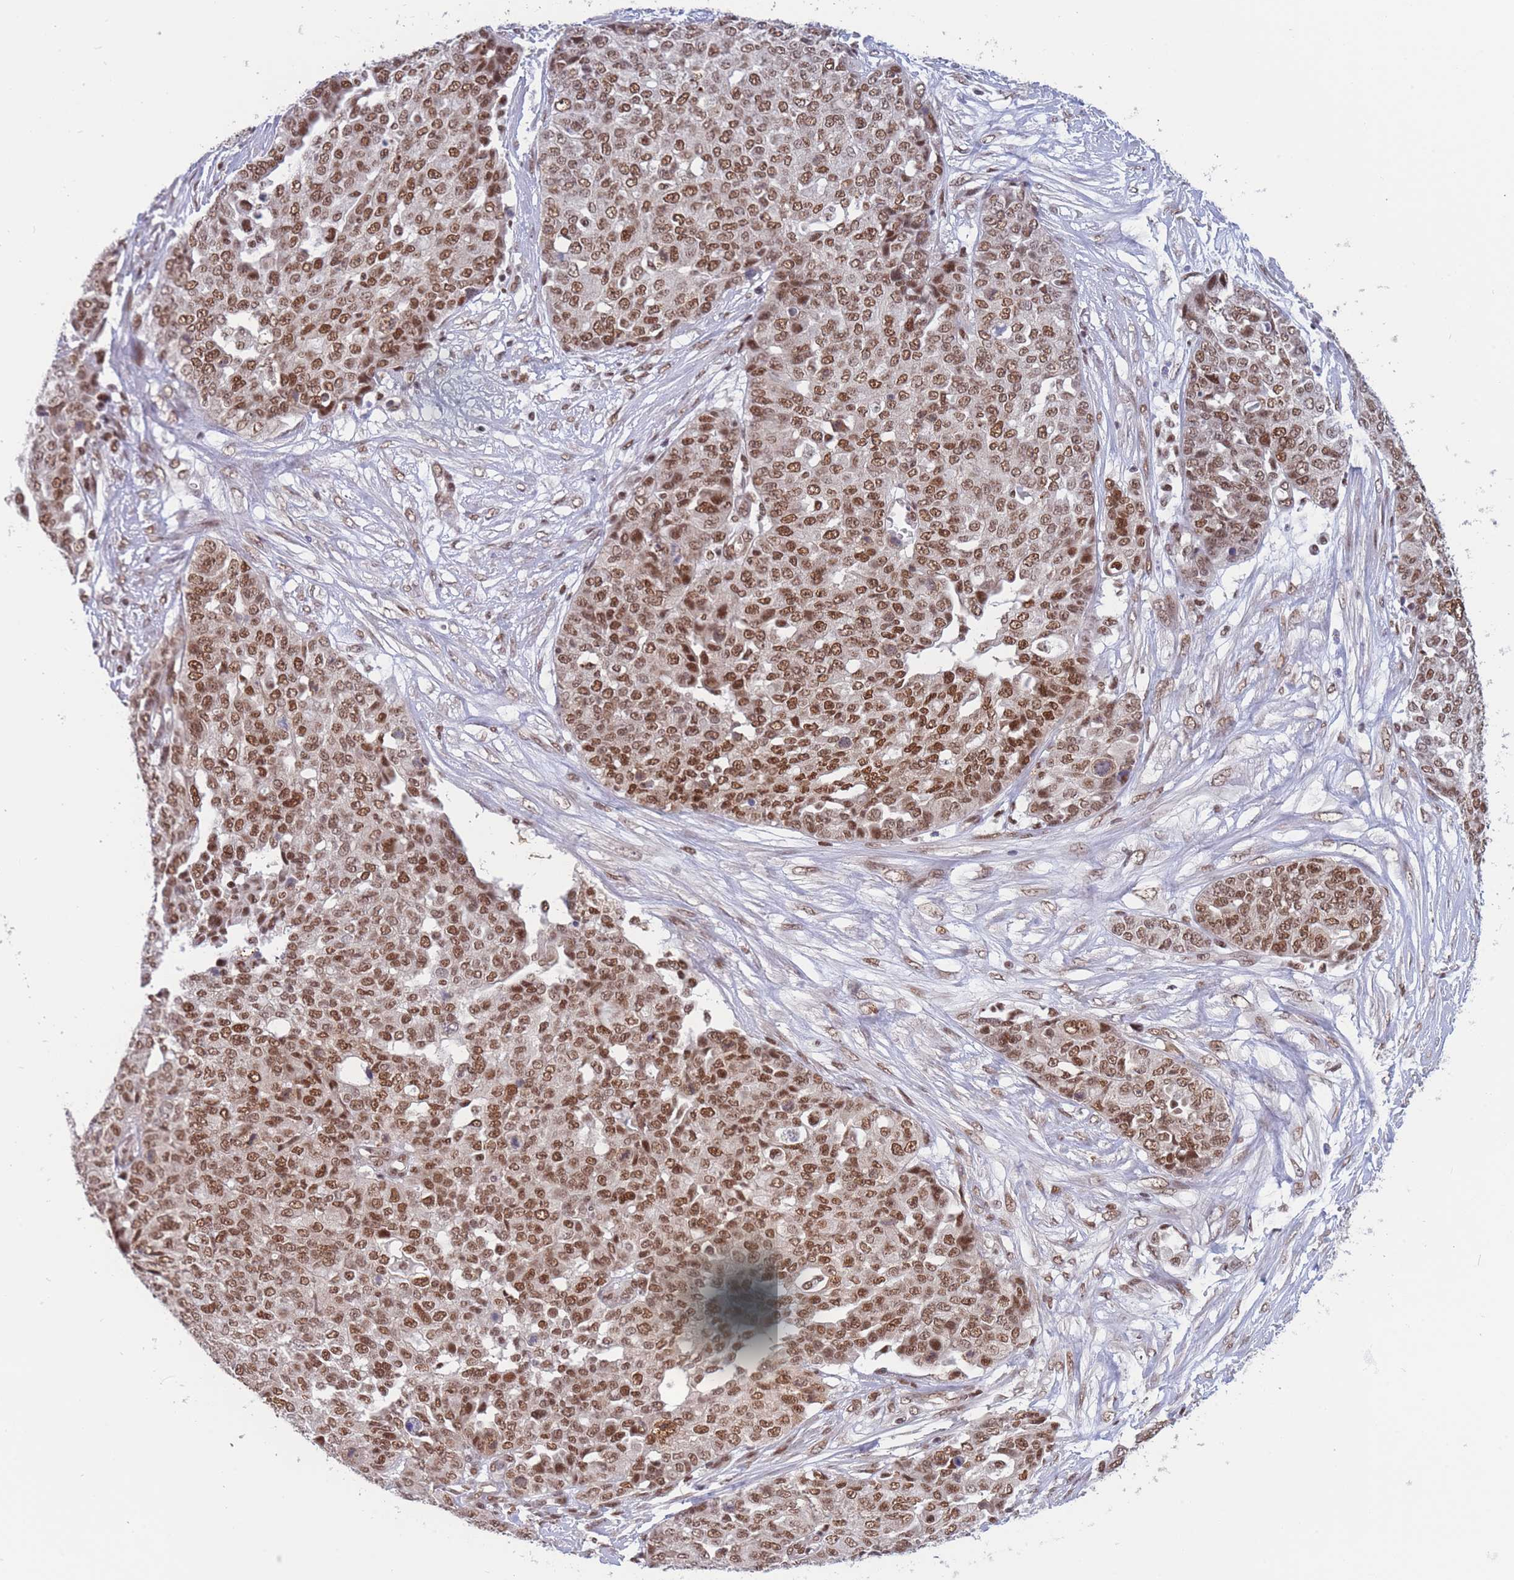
{"staining": {"intensity": "moderate", "quantity": ">75%", "location": "nuclear"}, "tissue": "ovarian cancer", "cell_type": "Tumor cells", "image_type": "cancer", "snomed": [{"axis": "morphology", "description": "Cystadenocarcinoma, serous, NOS"}, {"axis": "topography", "description": "Soft tissue"}, {"axis": "topography", "description": "Ovary"}], "caption": "Ovarian cancer (serous cystadenocarcinoma) was stained to show a protein in brown. There is medium levels of moderate nuclear positivity in about >75% of tumor cells. The staining was performed using DAB to visualize the protein expression in brown, while the nuclei were stained in blue with hematoxylin (Magnification: 20x).", "gene": "SMAD9", "patient": {"sex": "female", "age": 57}}